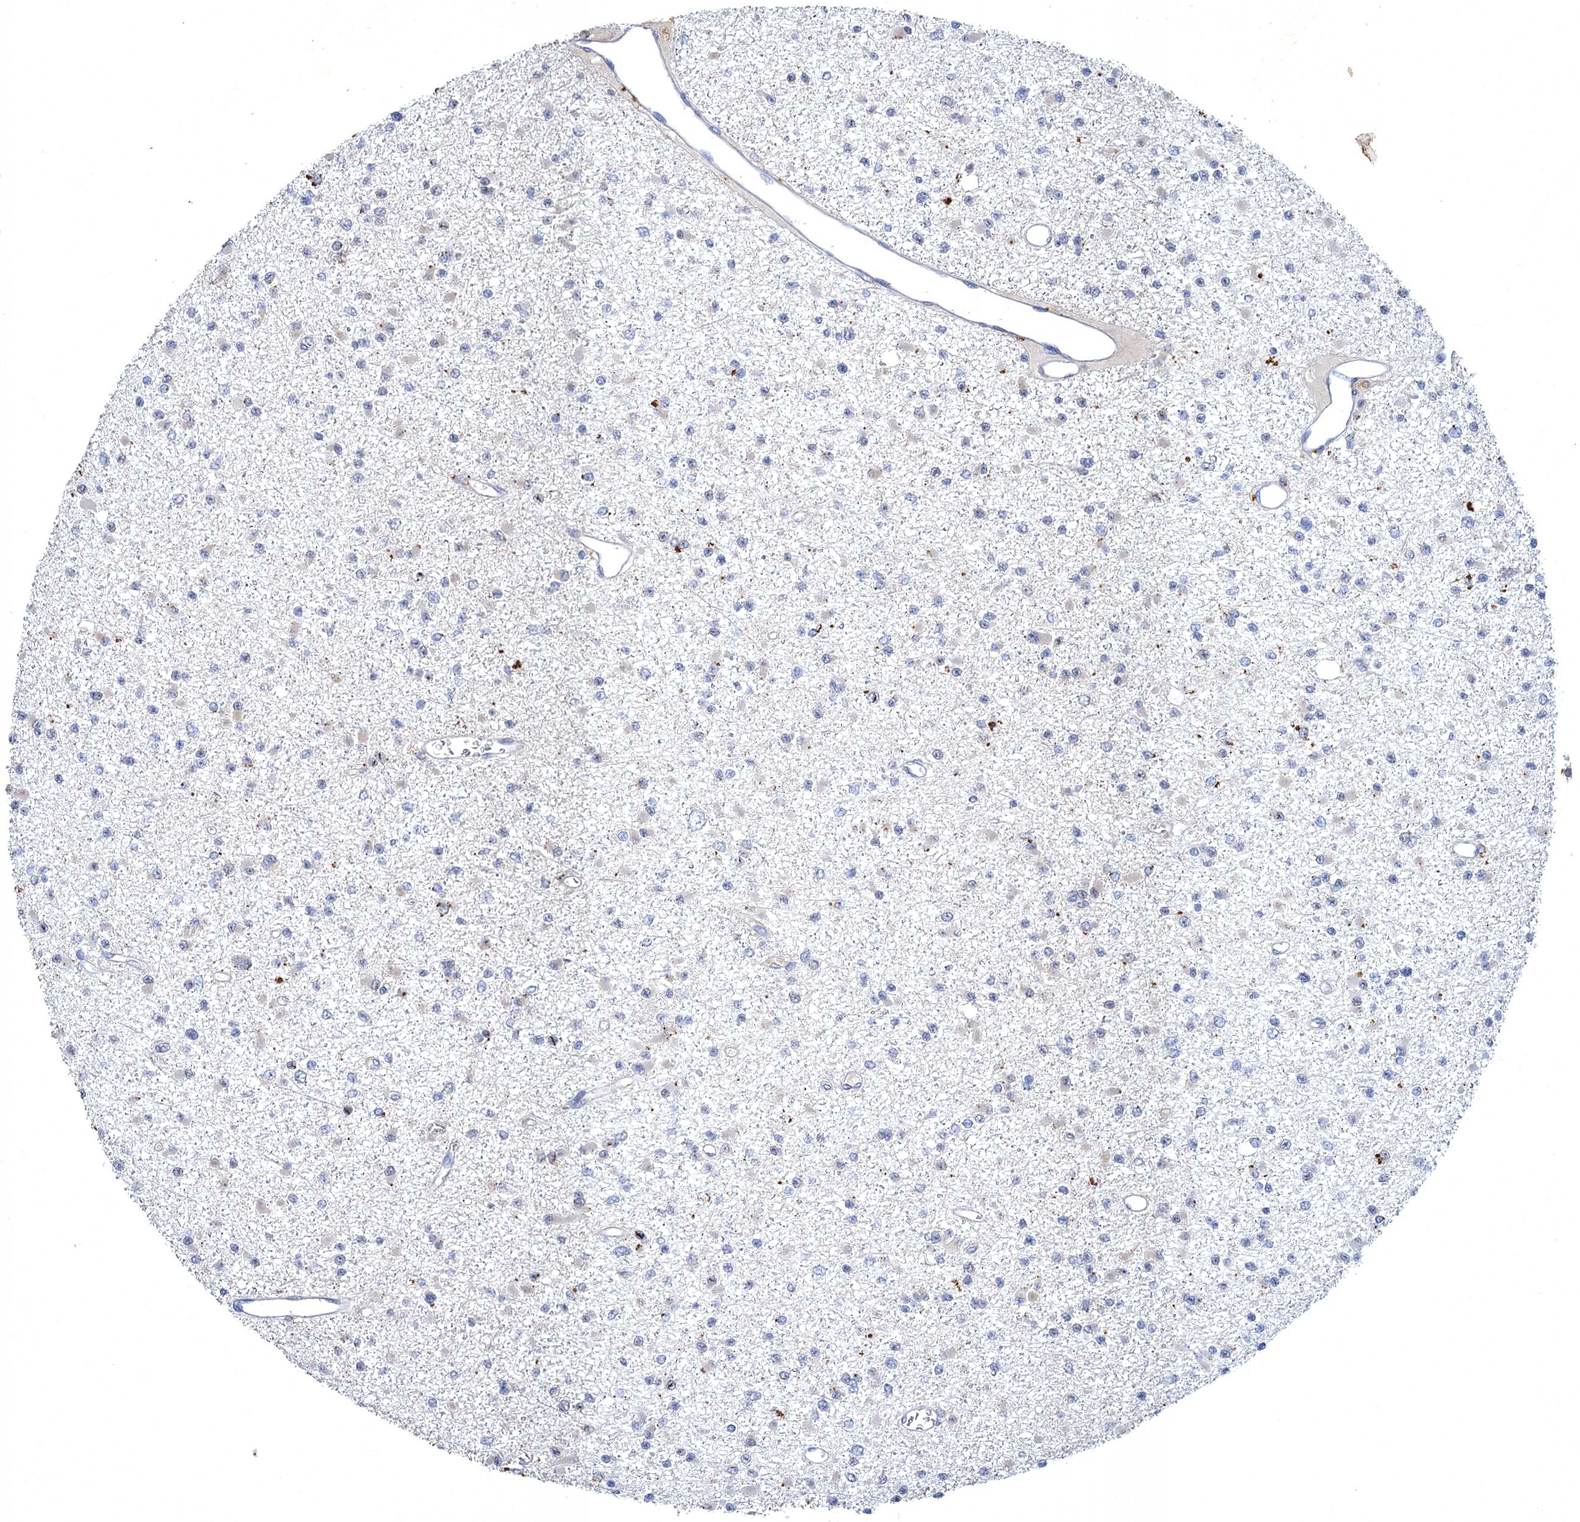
{"staining": {"intensity": "negative", "quantity": "none", "location": "none"}, "tissue": "glioma", "cell_type": "Tumor cells", "image_type": "cancer", "snomed": [{"axis": "morphology", "description": "Glioma, malignant, Low grade"}, {"axis": "topography", "description": "Brain"}], "caption": "An immunohistochemistry (IHC) histopathology image of glioma is shown. There is no staining in tumor cells of glioma. (IHC, brightfield microscopy, high magnification).", "gene": "ATP9A", "patient": {"sex": "female", "age": 22}}